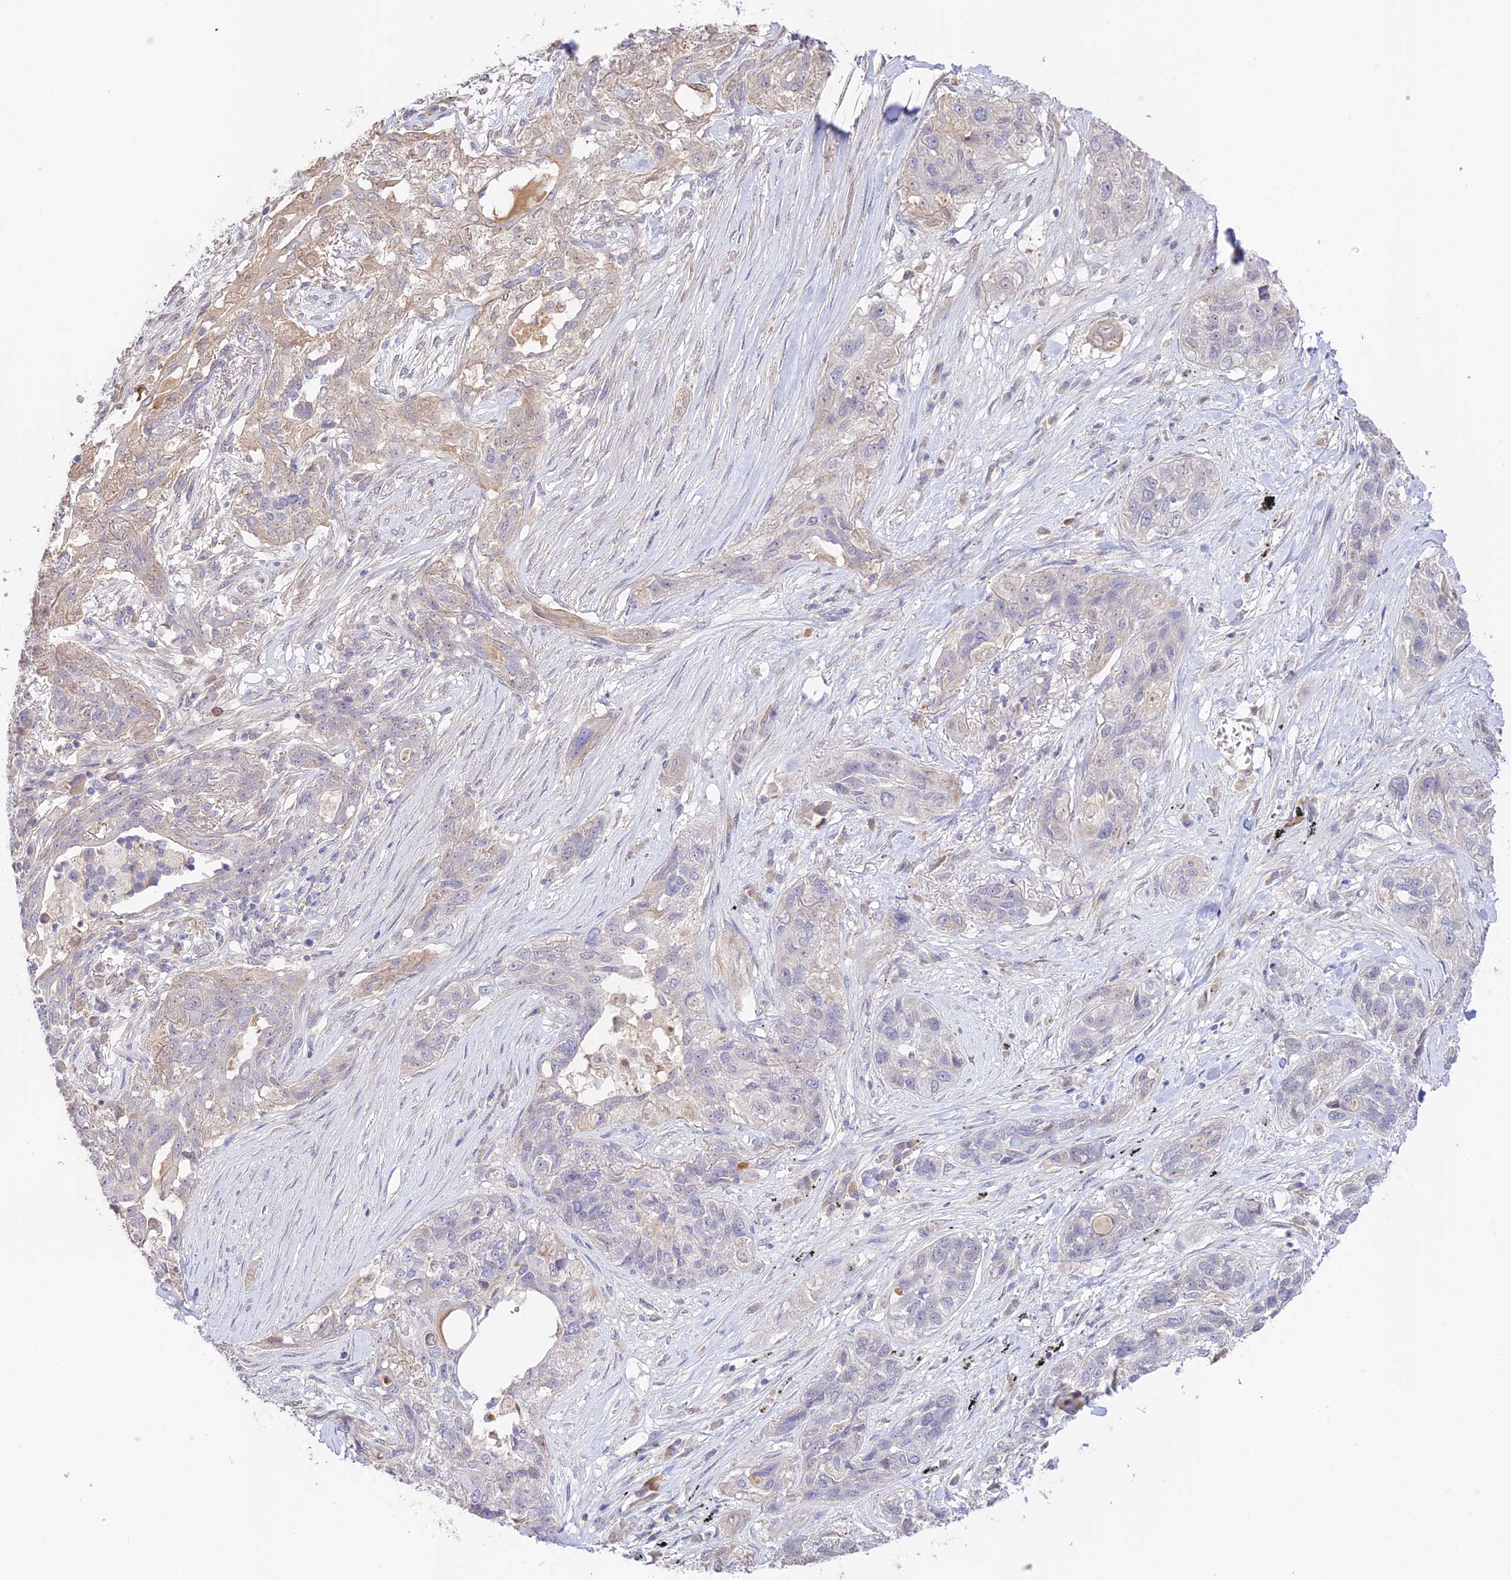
{"staining": {"intensity": "negative", "quantity": "none", "location": "none"}, "tissue": "lung cancer", "cell_type": "Tumor cells", "image_type": "cancer", "snomed": [{"axis": "morphology", "description": "Squamous cell carcinoma, NOS"}, {"axis": "topography", "description": "Lung"}], "caption": "The histopathology image shows no significant expression in tumor cells of lung squamous cell carcinoma.", "gene": "CAMSAP3", "patient": {"sex": "female", "age": 70}}